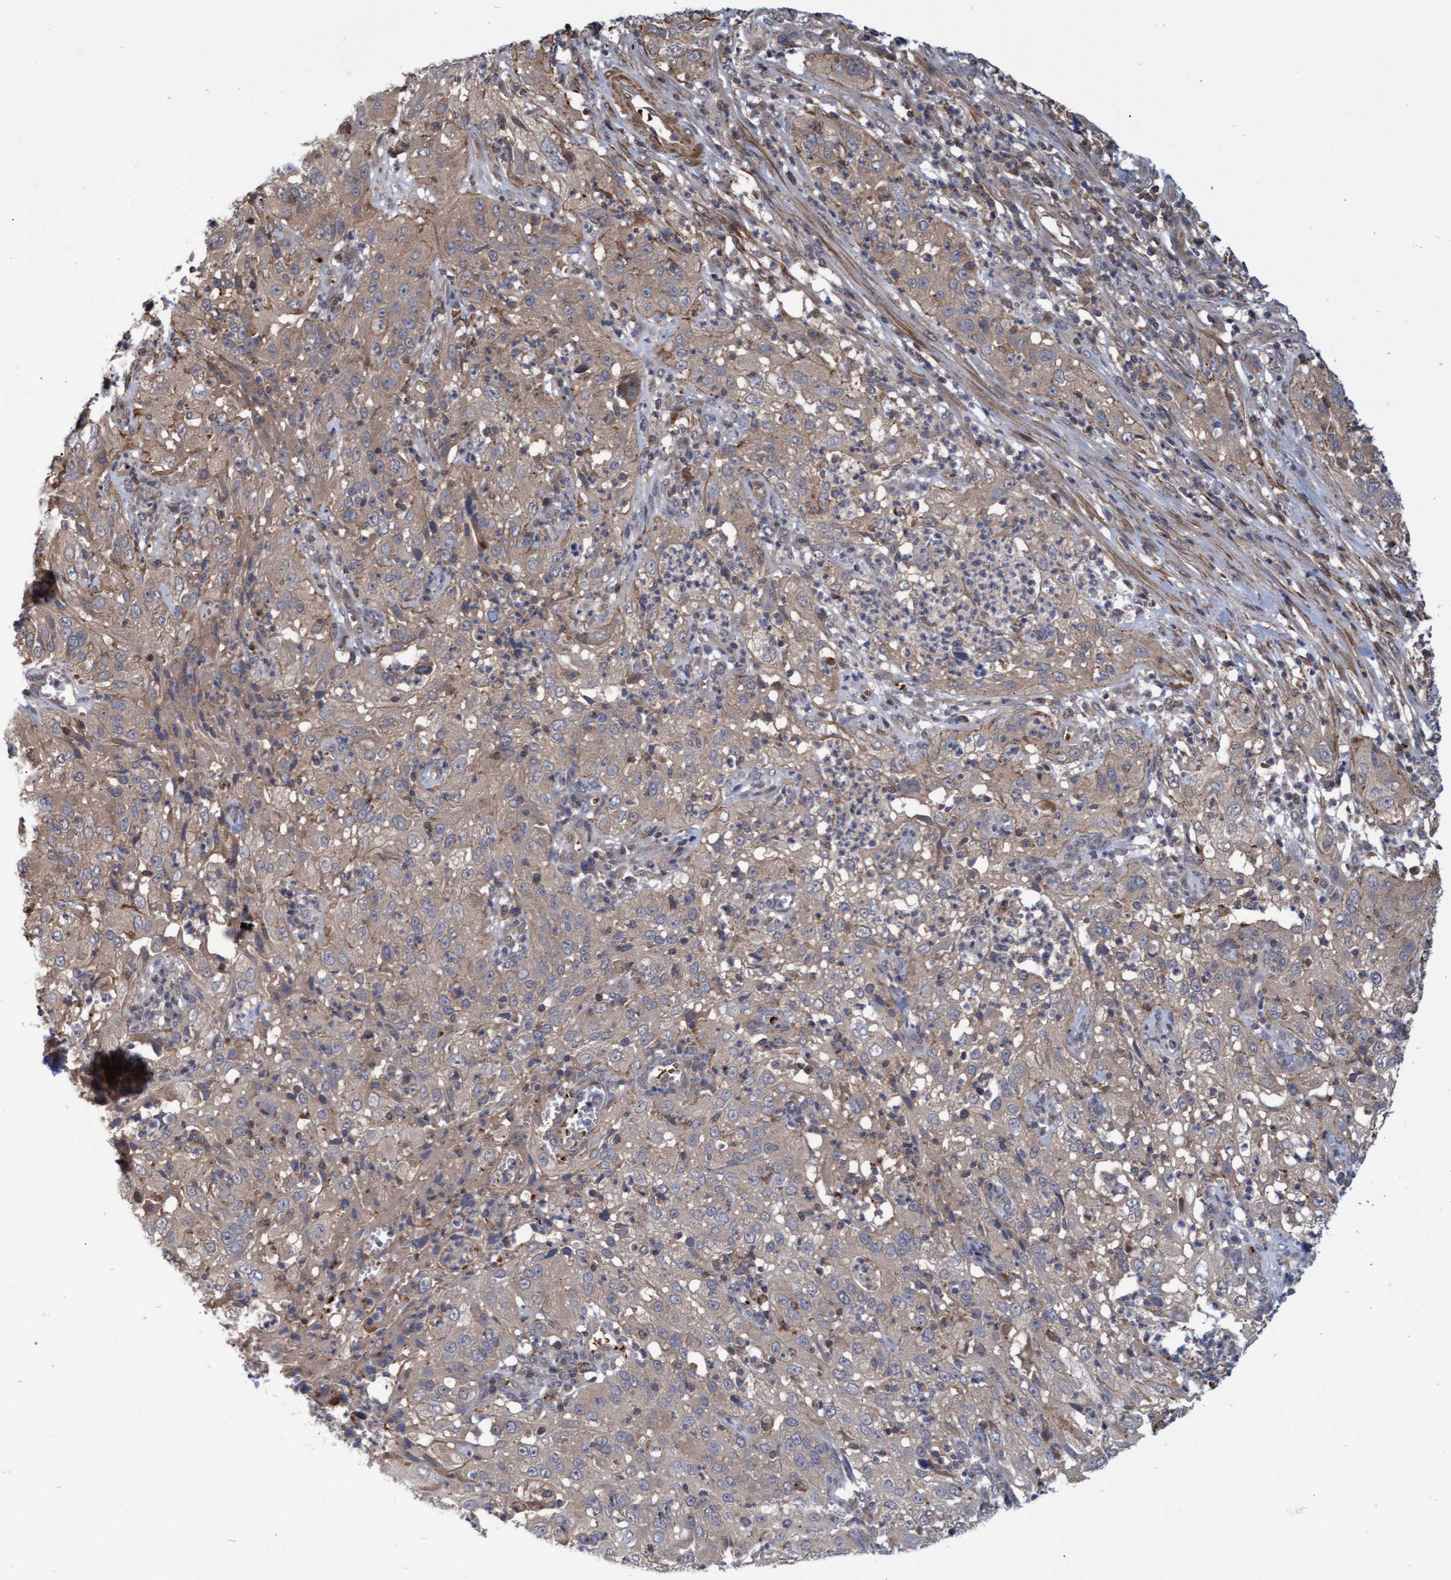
{"staining": {"intensity": "weak", "quantity": "<25%", "location": "cytoplasmic/membranous"}, "tissue": "cervical cancer", "cell_type": "Tumor cells", "image_type": "cancer", "snomed": [{"axis": "morphology", "description": "Squamous cell carcinoma, NOS"}, {"axis": "topography", "description": "Cervix"}], "caption": "Immunohistochemistry photomicrograph of squamous cell carcinoma (cervical) stained for a protein (brown), which exhibits no positivity in tumor cells.", "gene": "NAA15", "patient": {"sex": "female", "age": 32}}